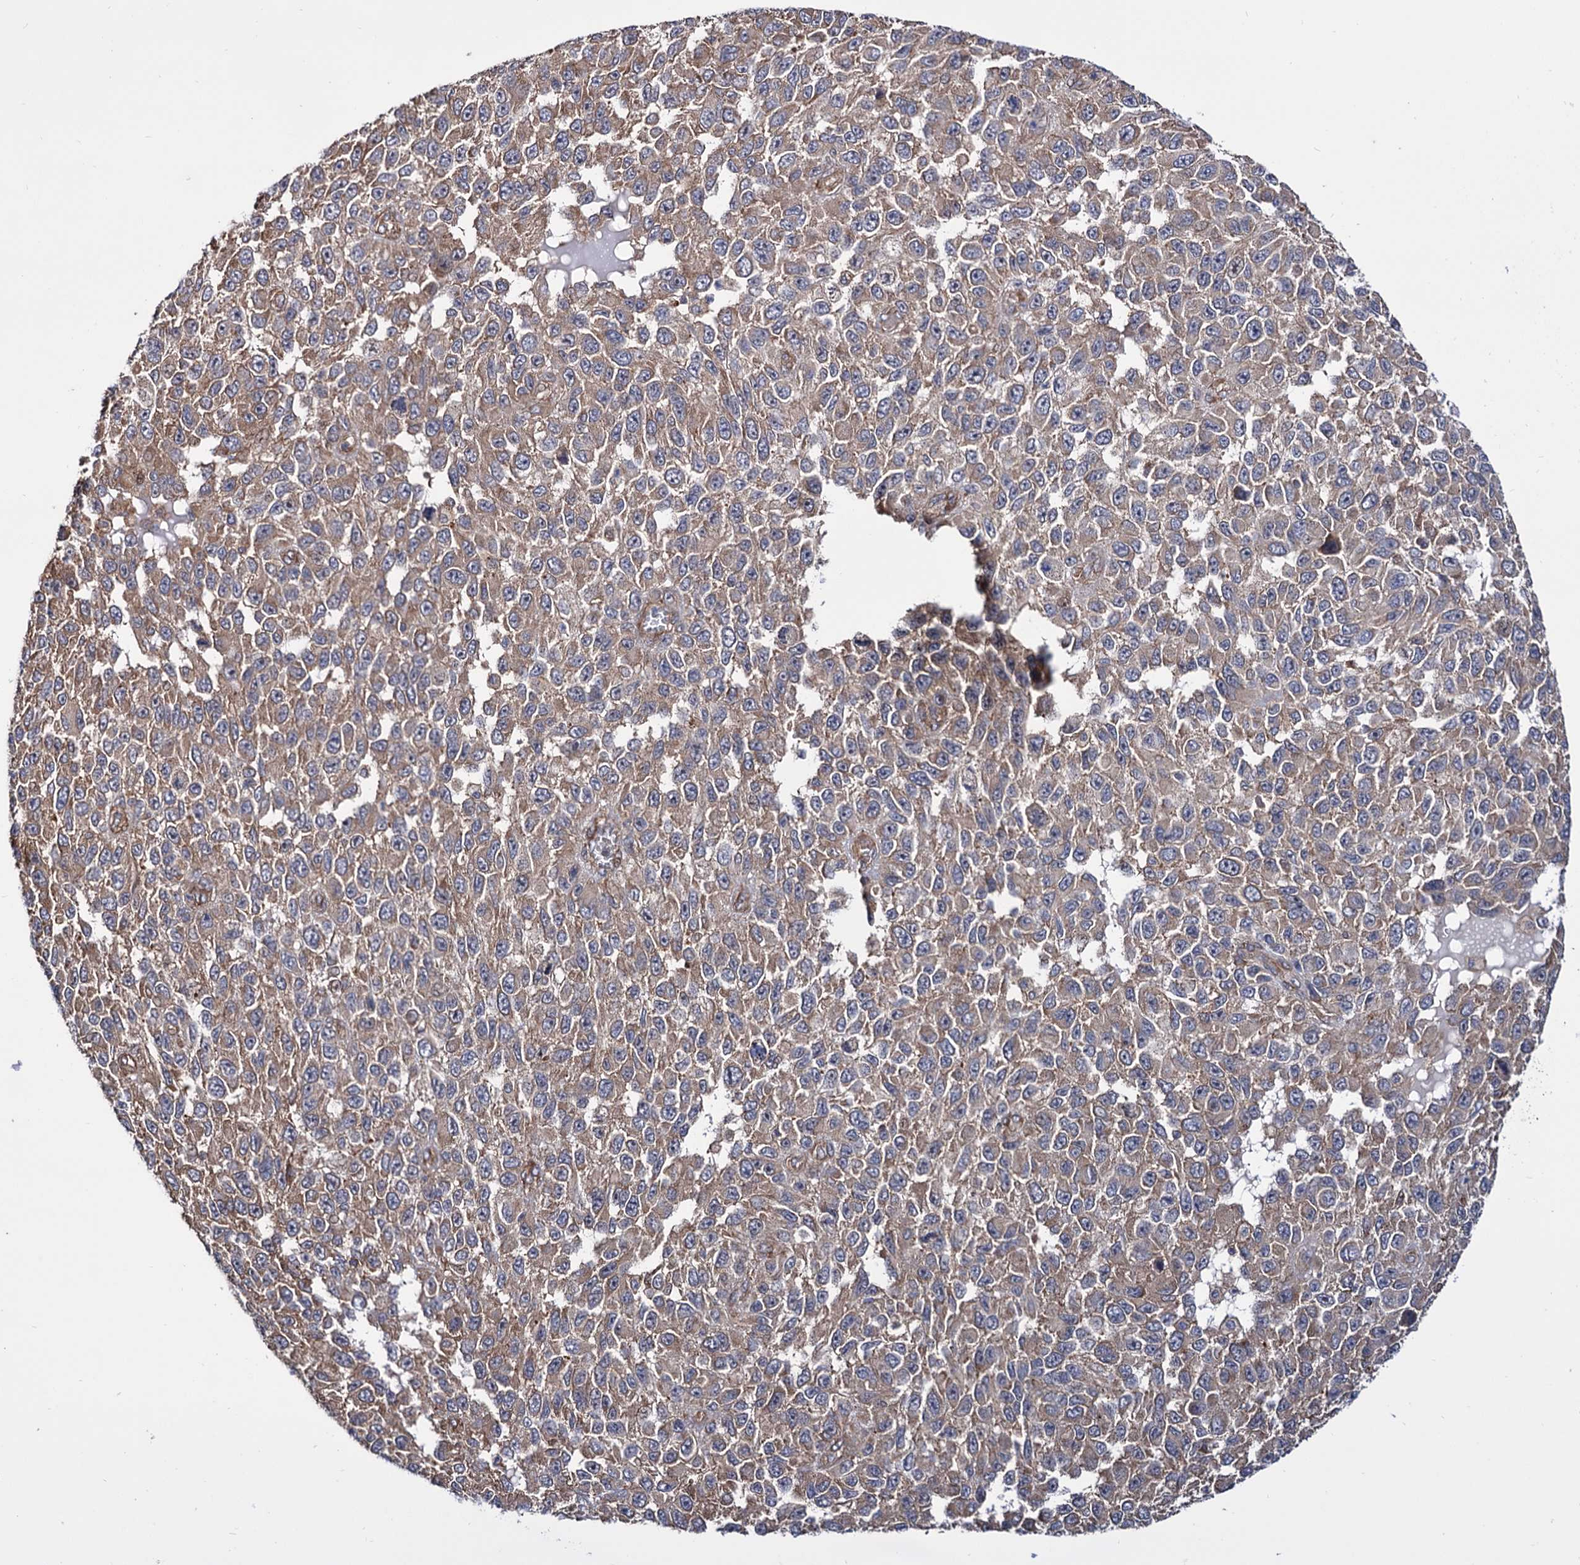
{"staining": {"intensity": "weak", "quantity": "25%-75%", "location": "cytoplasmic/membranous"}, "tissue": "melanoma", "cell_type": "Tumor cells", "image_type": "cancer", "snomed": [{"axis": "morphology", "description": "Normal tissue, NOS"}, {"axis": "morphology", "description": "Malignant melanoma, NOS"}, {"axis": "topography", "description": "Skin"}], "caption": "Malignant melanoma tissue displays weak cytoplasmic/membranous expression in about 25%-75% of tumor cells", "gene": "FERMT2", "patient": {"sex": "female", "age": 96}}